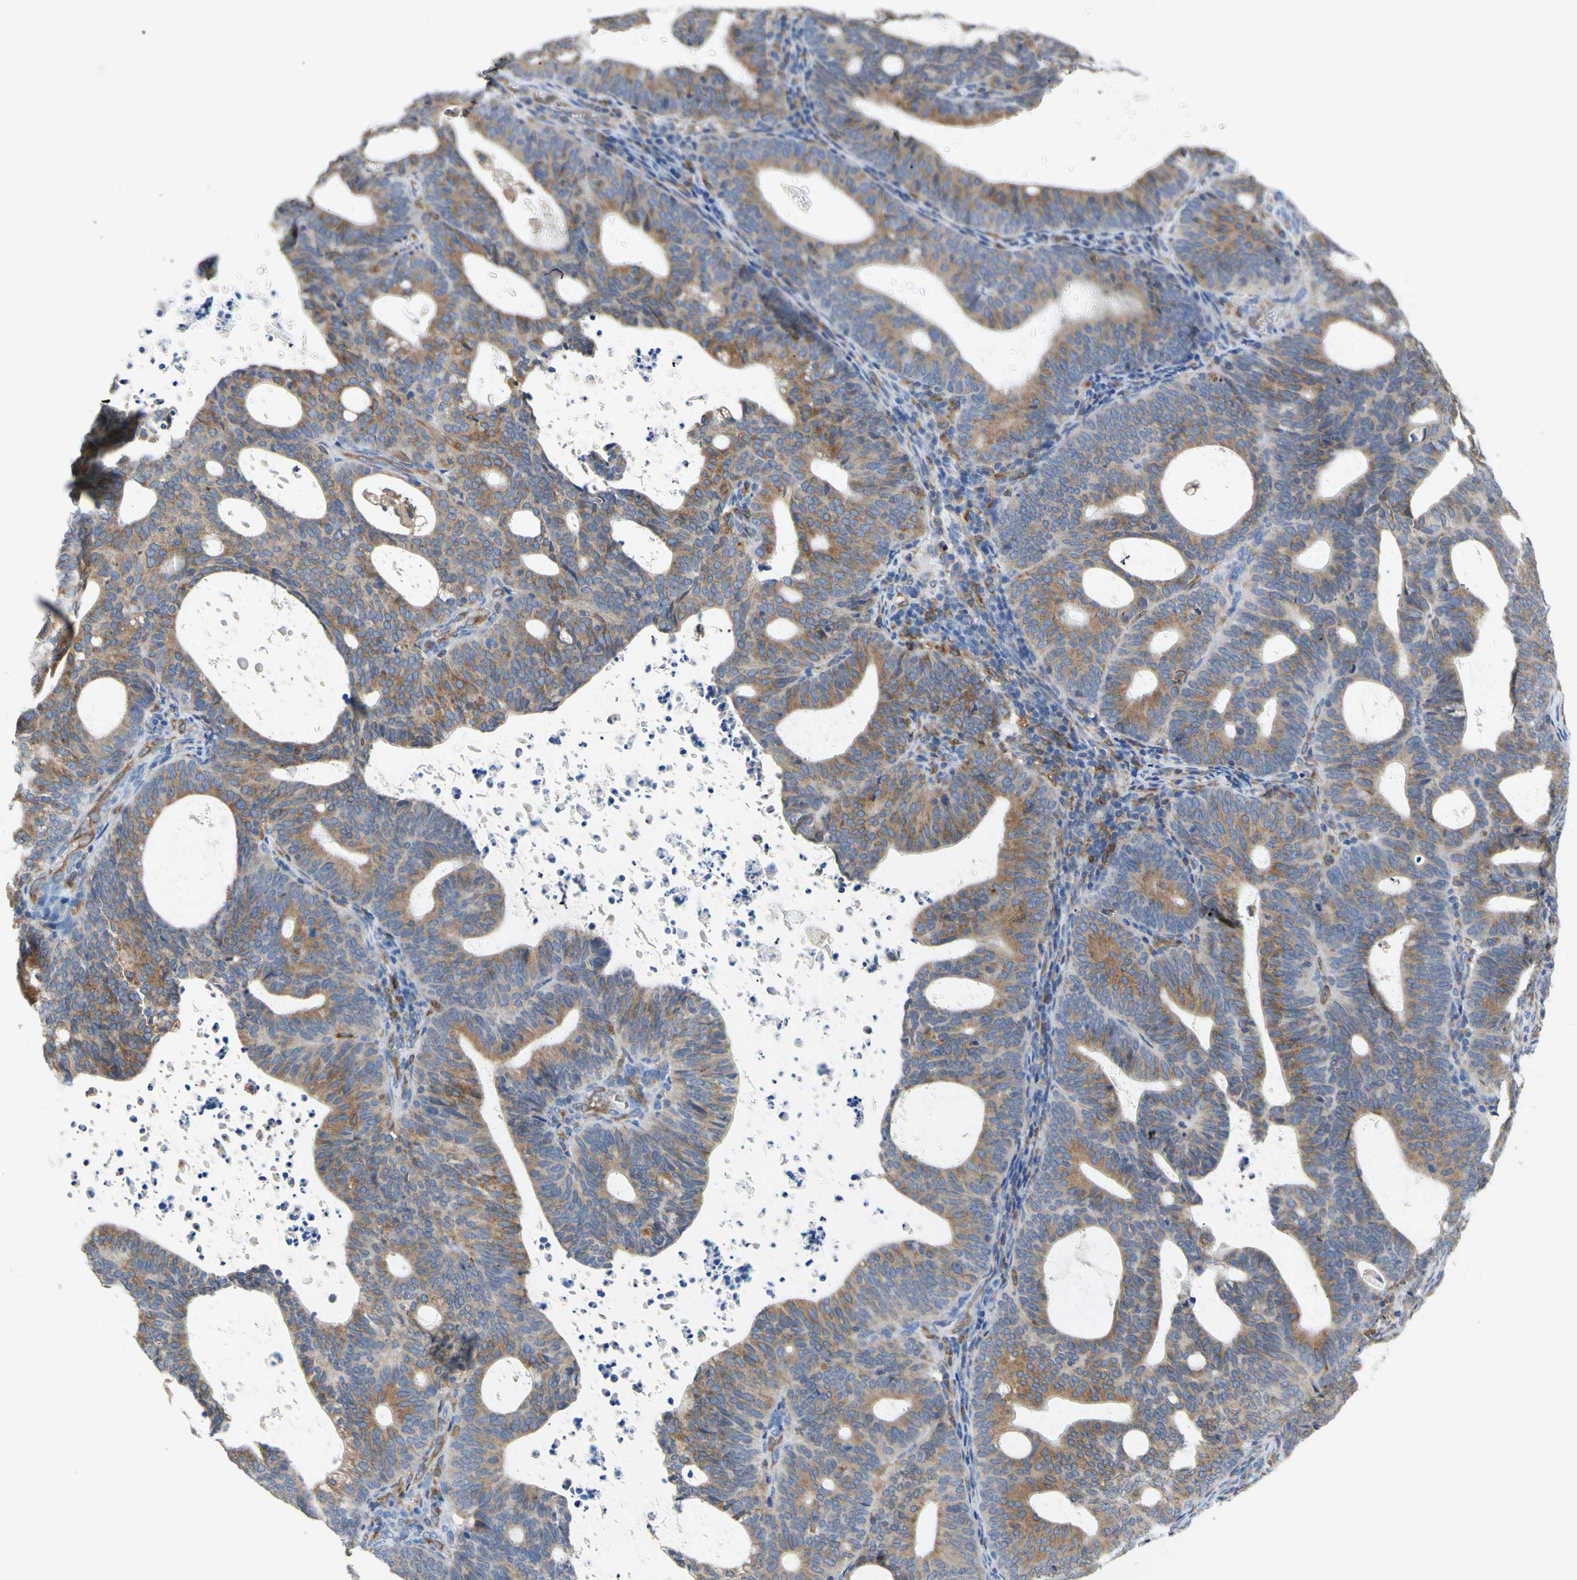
{"staining": {"intensity": "moderate", "quantity": ">75%", "location": "cytoplasmic/membranous"}, "tissue": "endometrial cancer", "cell_type": "Tumor cells", "image_type": "cancer", "snomed": [{"axis": "morphology", "description": "Adenocarcinoma, NOS"}, {"axis": "topography", "description": "Uterus"}], "caption": "Endometrial cancer stained with a brown dye exhibits moderate cytoplasmic/membranous positive positivity in approximately >75% of tumor cells.", "gene": "MGST2", "patient": {"sex": "female", "age": 83}}